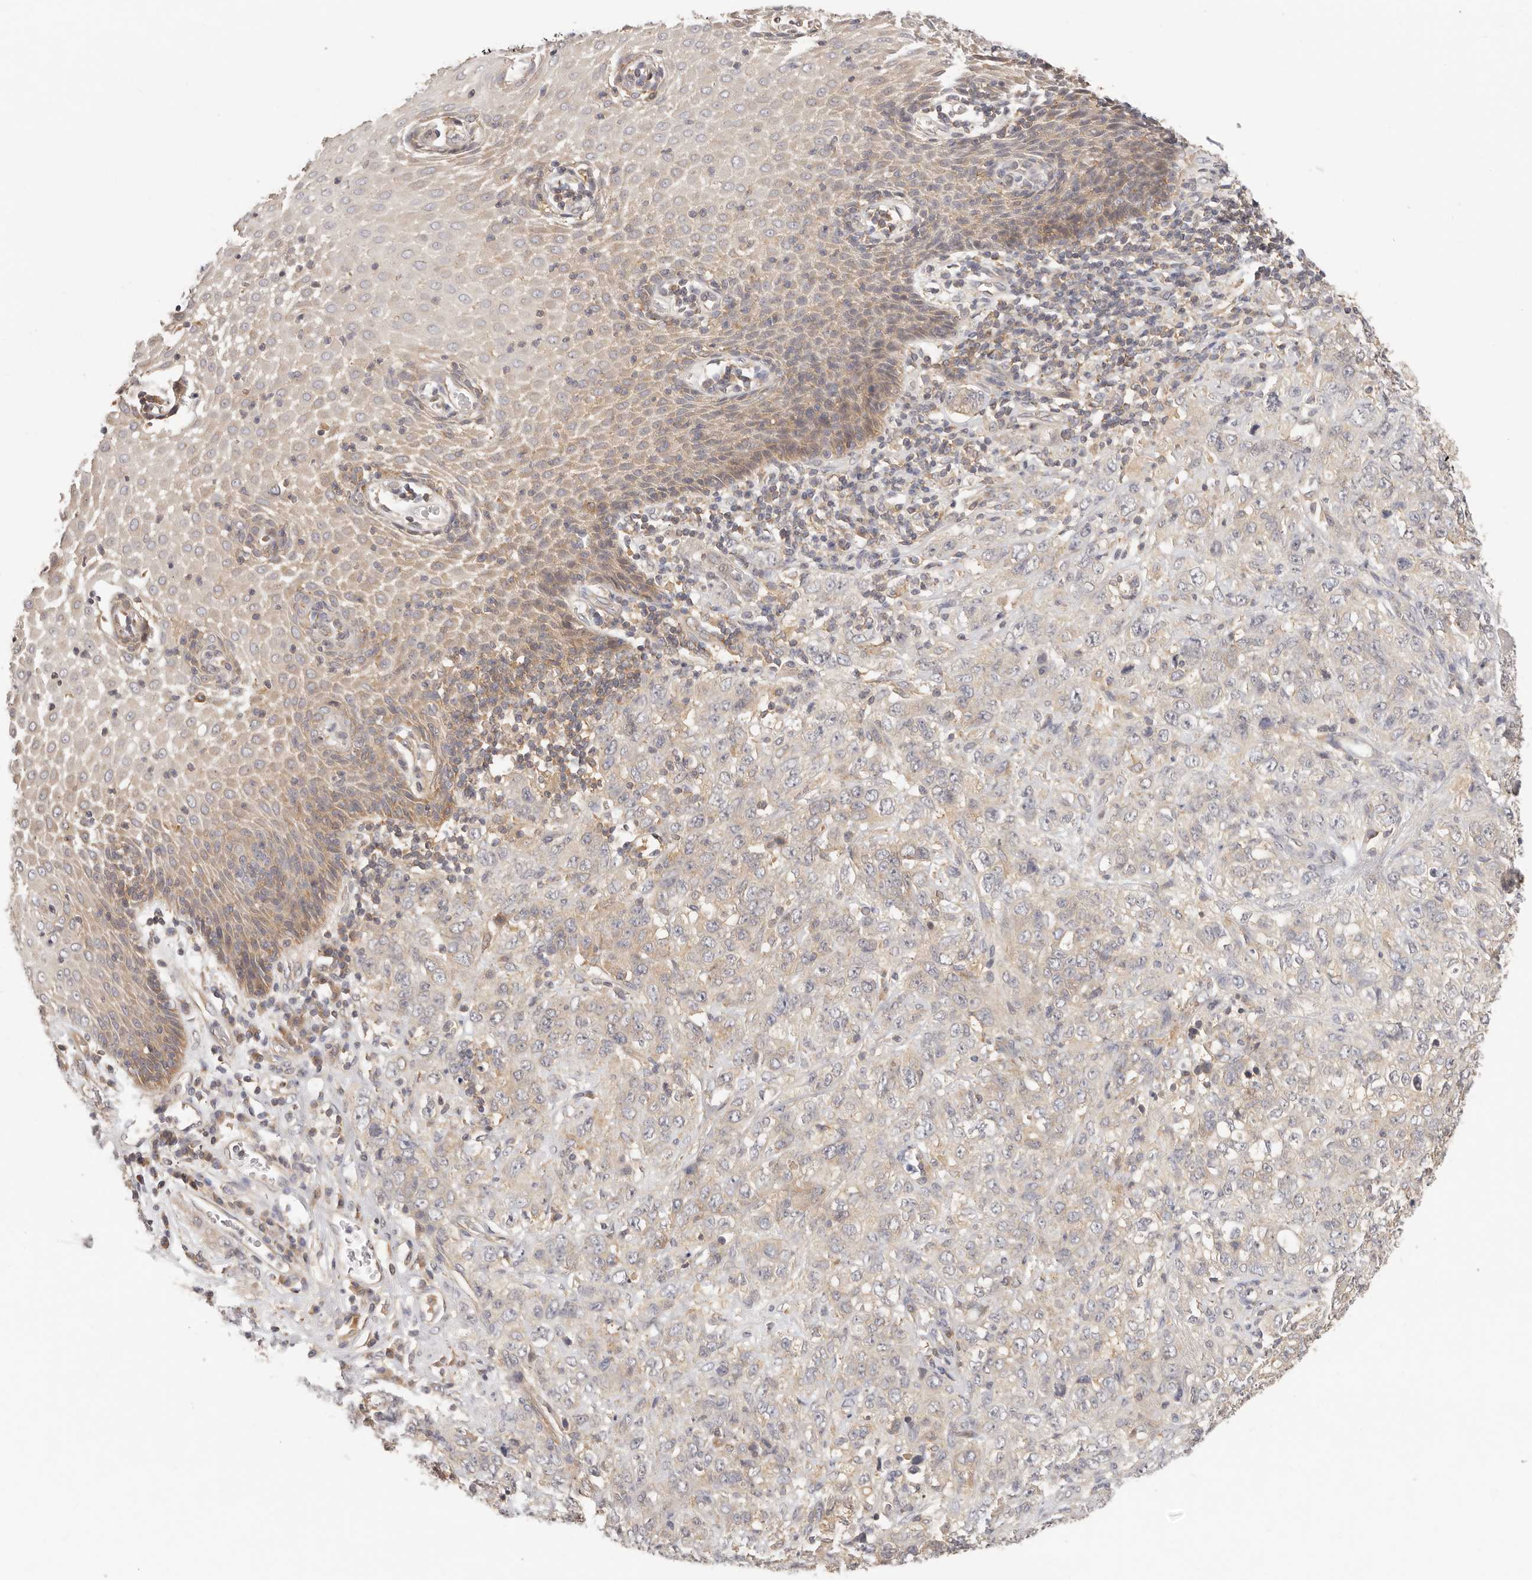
{"staining": {"intensity": "weak", "quantity": "<25%", "location": "cytoplasmic/membranous"}, "tissue": "stomach cancer", "cell_type": "Tumor cells", "image_type": "cancer", "snomed": [{"axis": "morphology", "description": "Adenocarcinoma, NOS"}, {"axis": "topography", "description": "Stomach"}], "caption": "The micrograph shows no staining of tumor cells in stomach adenocarcinoma.", "gene": "DTNBP1", "patient": {"sex": "male", "age": 48}}